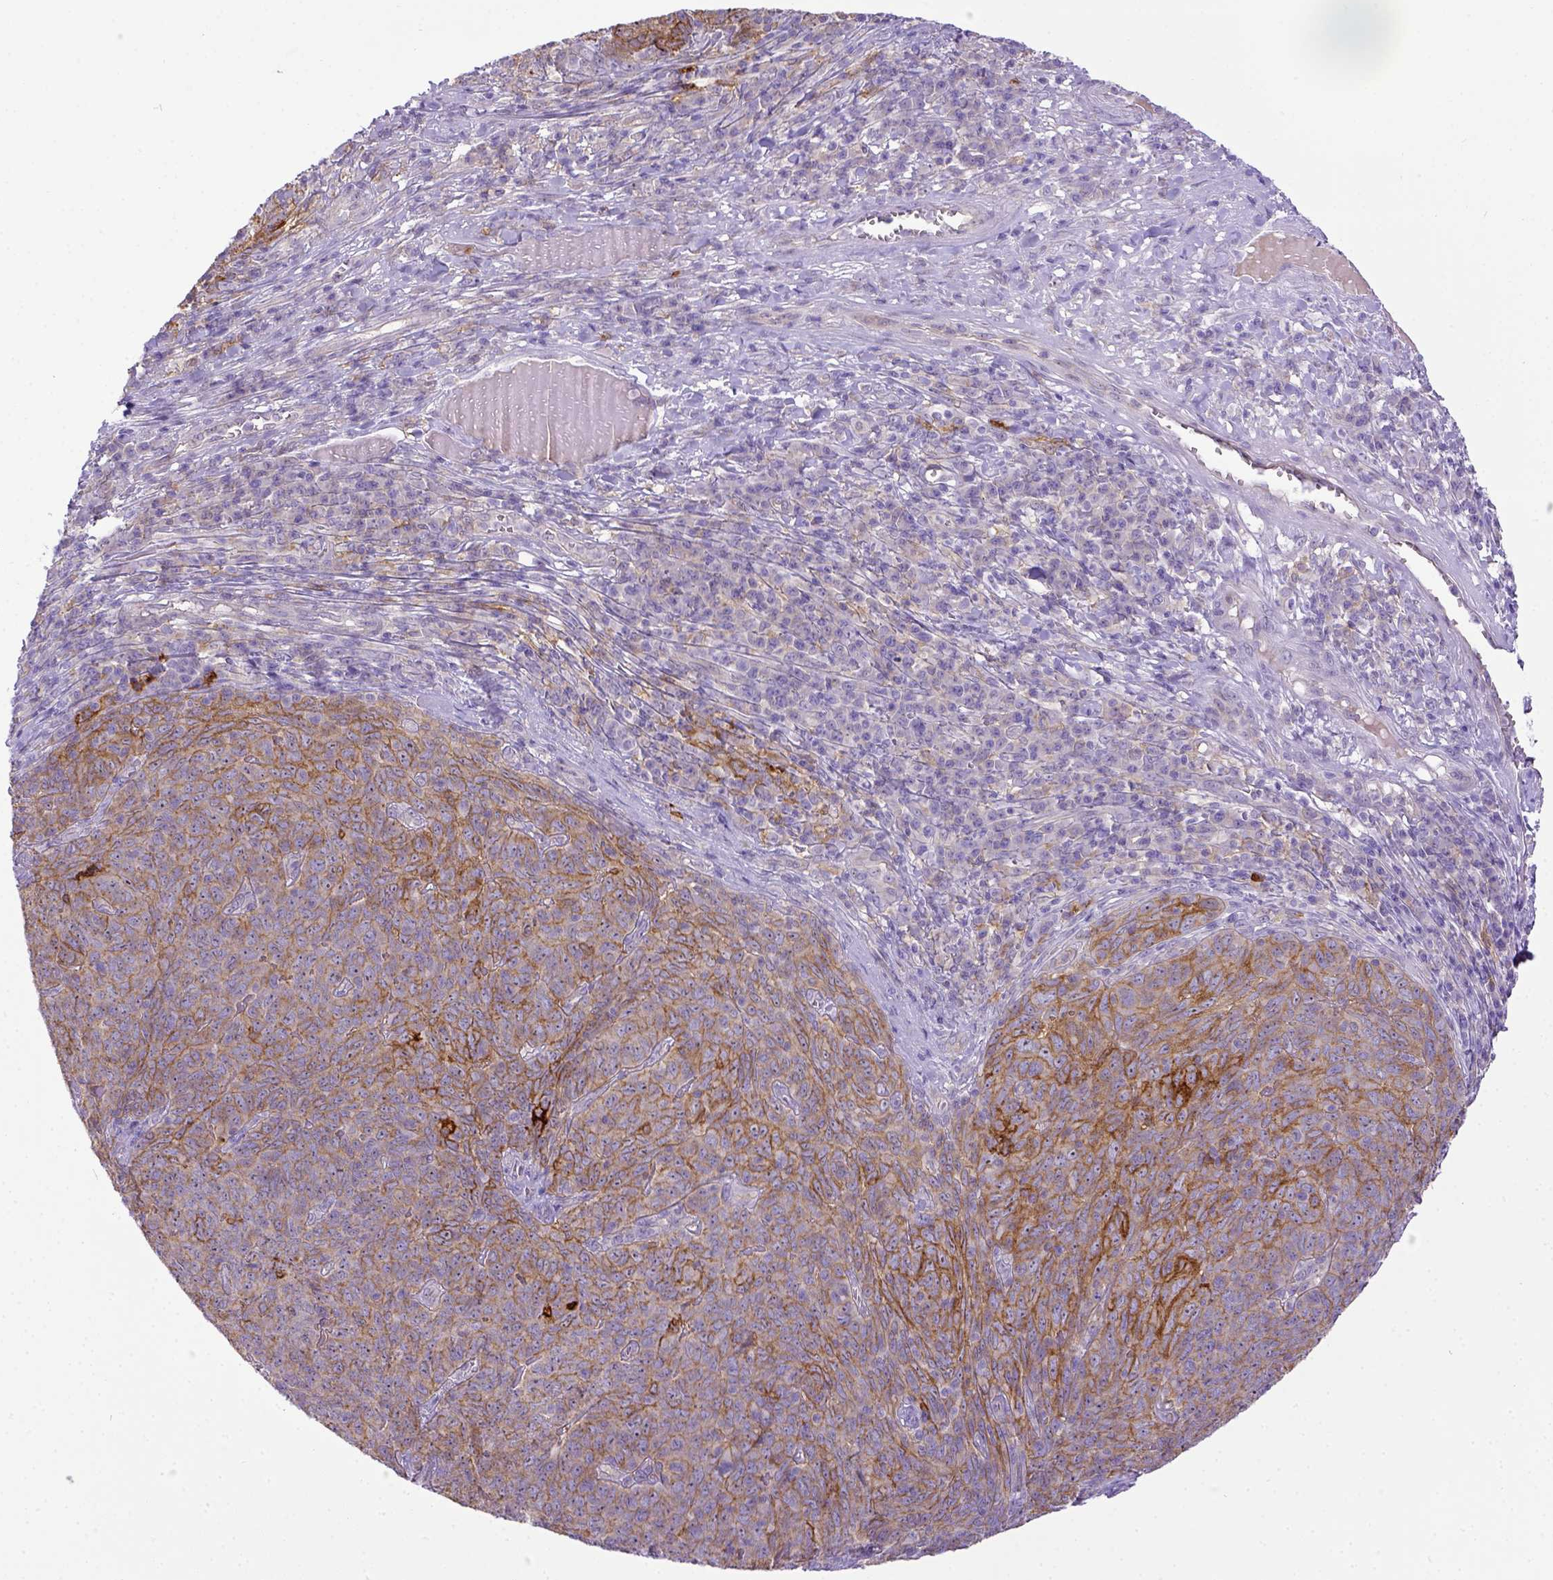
{"staining": {"intensity": "moderate", "quantity": ">75%", "location": "cytoplasmic/membranous"}, "tissue": "skin cancer", "cell_type": "Tumor cells", "image_type": "cancer", "snomed": [{"axis": "morphology", "description": "Squamous cell carcinoma, NOS"}, {"axis": "topography", "description": "Skin"}, {"axis": "topography", "description": "Anal"}], "caption": "A brown stain highlights moderate cytoplasmic/membranous positivity of a protein in human skin cancer tumor cells.", "gene": "CD40", "patient": {"sex": "female", "age": 51}}